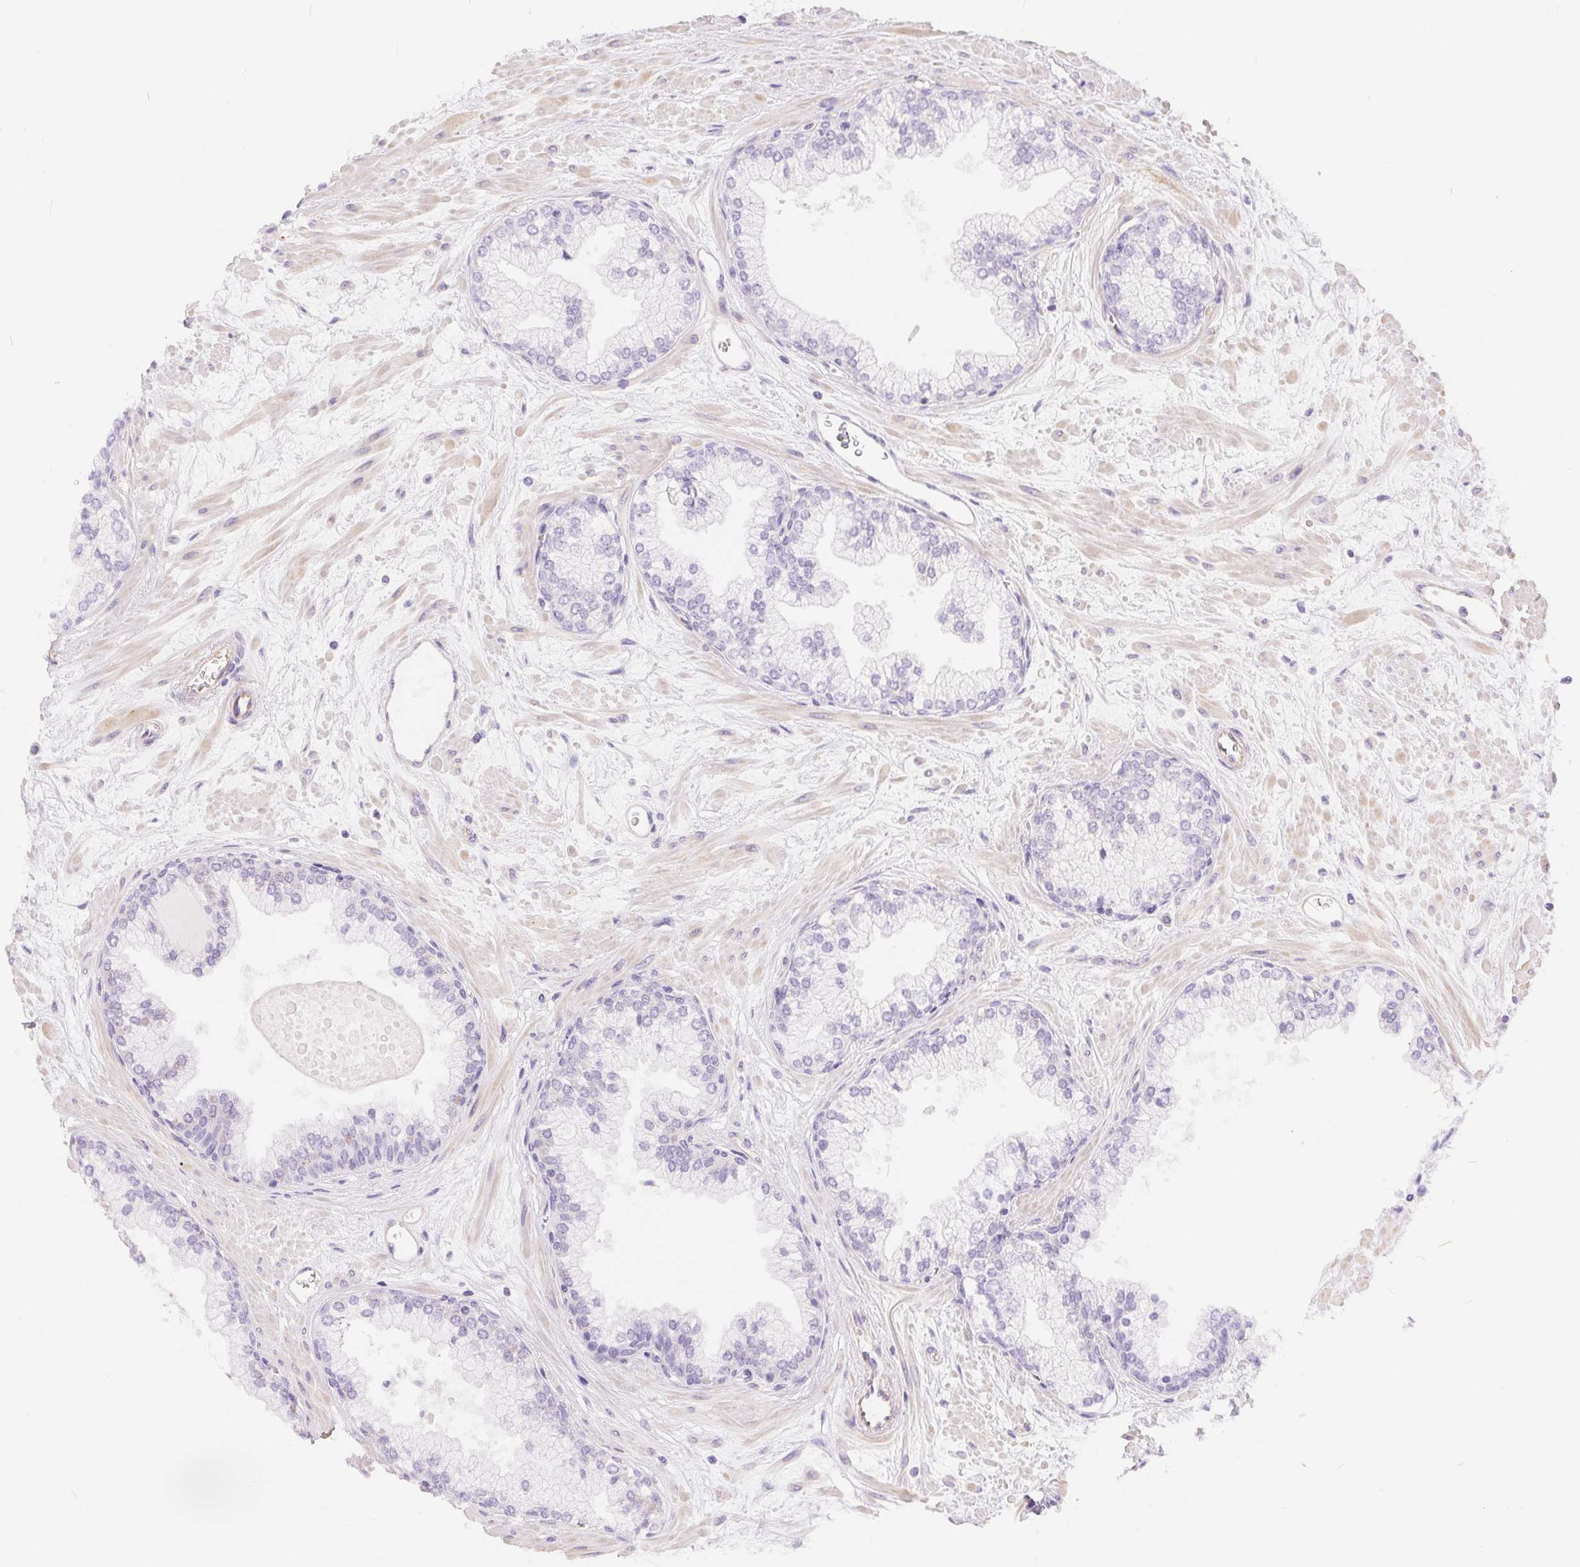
{"staining": {"intensity": "negative", "quantity": "none", "location": "none"}, "tissue": "prostate", "cell_type": "Glandular cells", "image_type": "normal", "snomed": [{"axis": "morphology", "description": "Normal tissue, NOS"}, {"axis": "topography", "description": "Prostate"}, {"axis": "topography", "description": "Peripheral nerve tissue"}], "caption": "The histopathology image shows no significant staining in glandular cells of prostate.", "gene": "GFAP", "patient": {"sex": "male", "age": 61}}